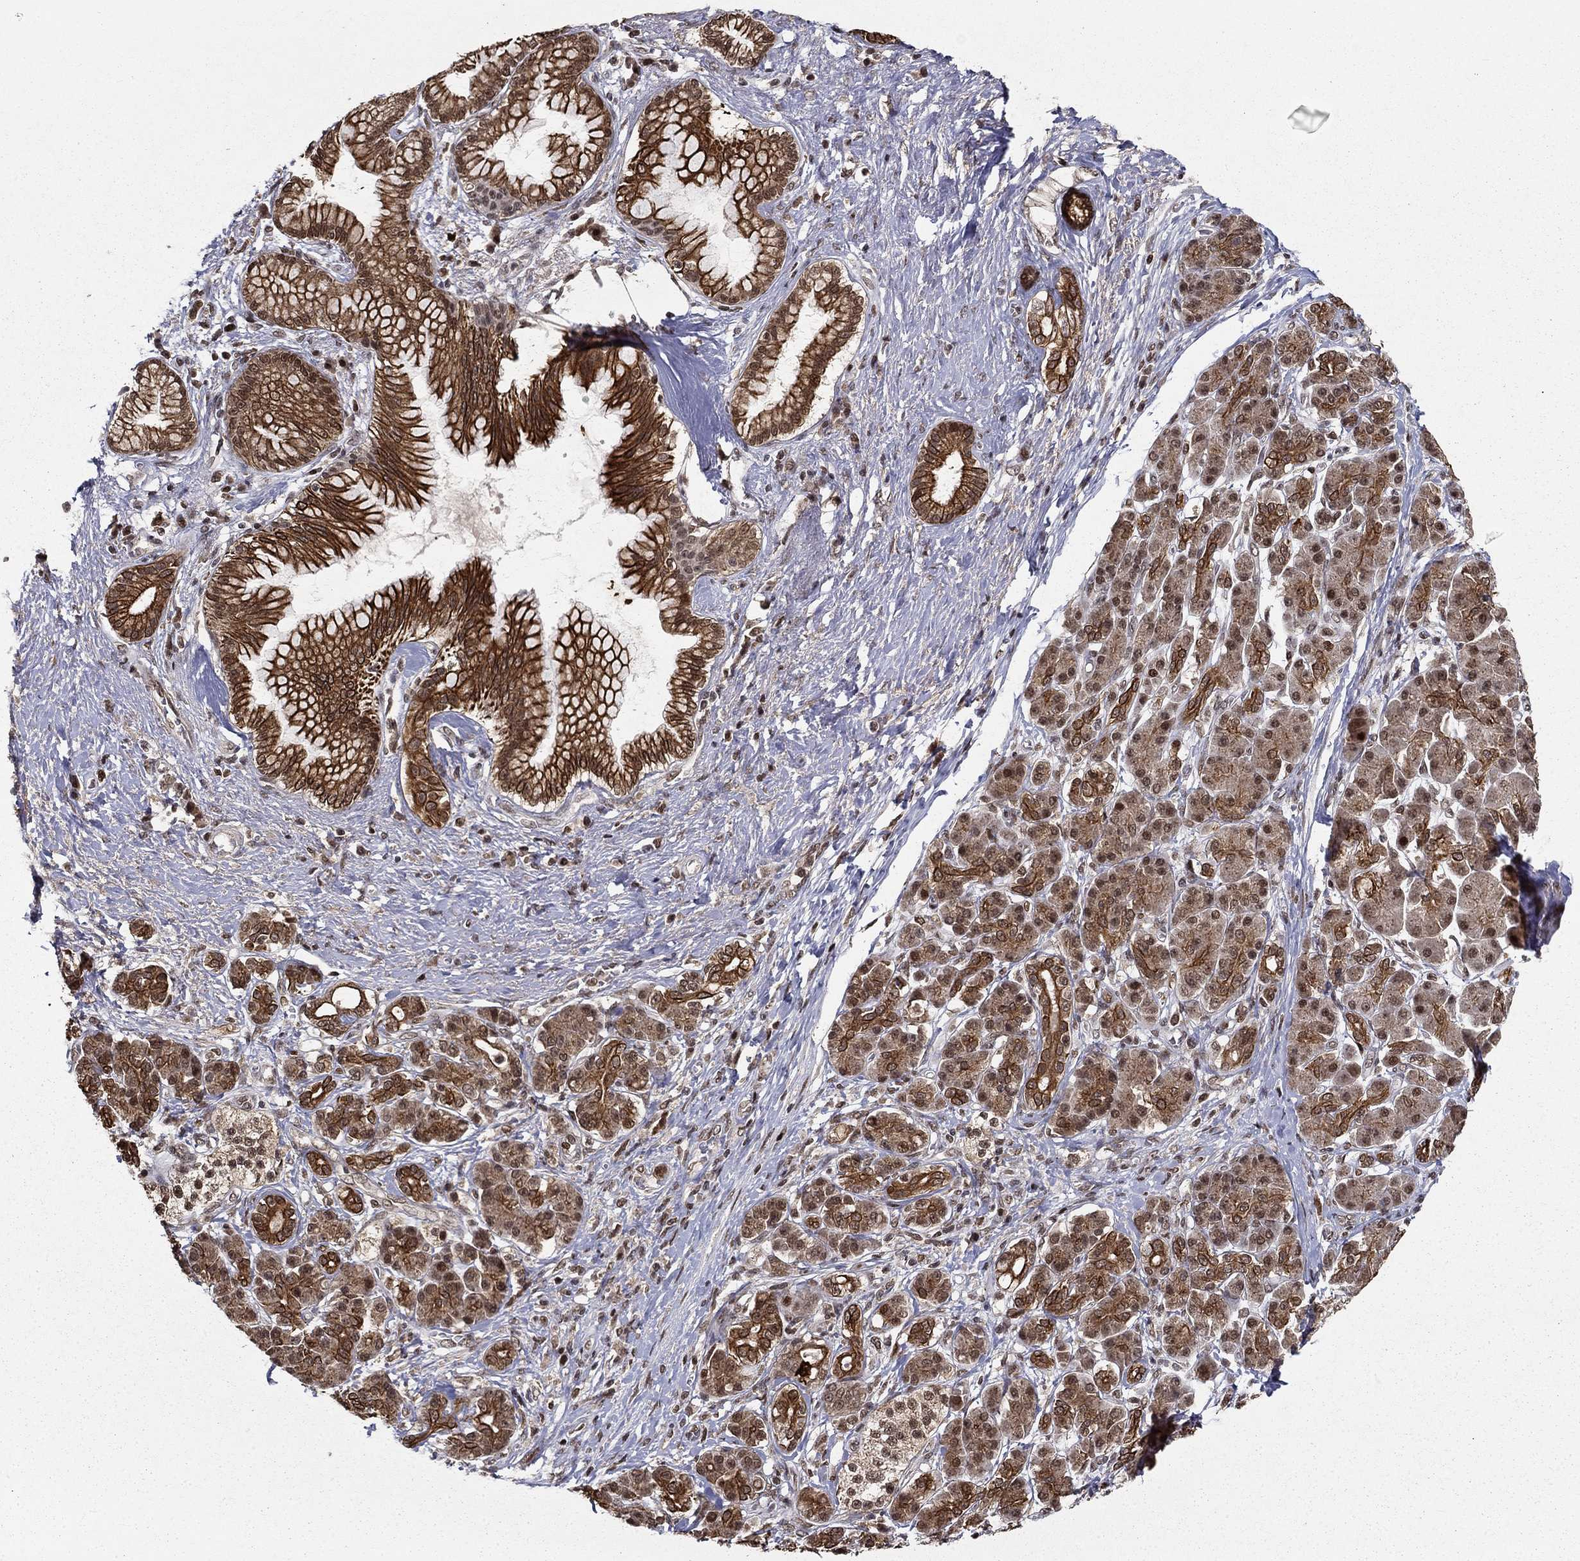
{"staining": {"intensity": "strong", "quantity": ">75%", "location": "cytoplasmic/membranous"}, "tissue": "pancreatic cancer", "cell_type": "Tumor cells", "image_type": "cancer", "snomed": [{"axis": "morphology", "description": "Adenocarcinoma, NOS"}, {"axis": "topography", "description": "Pancreas"}], "caption": "Pancreatic cancer (adenocarcinoma) was stained to show a protein in brown. There is high levels of strong cytoplasmic/membranous positivity in about >75% of tumor cells.", "gene": "CDCA7L", "patient": {"sex": "female", "age": 73}}